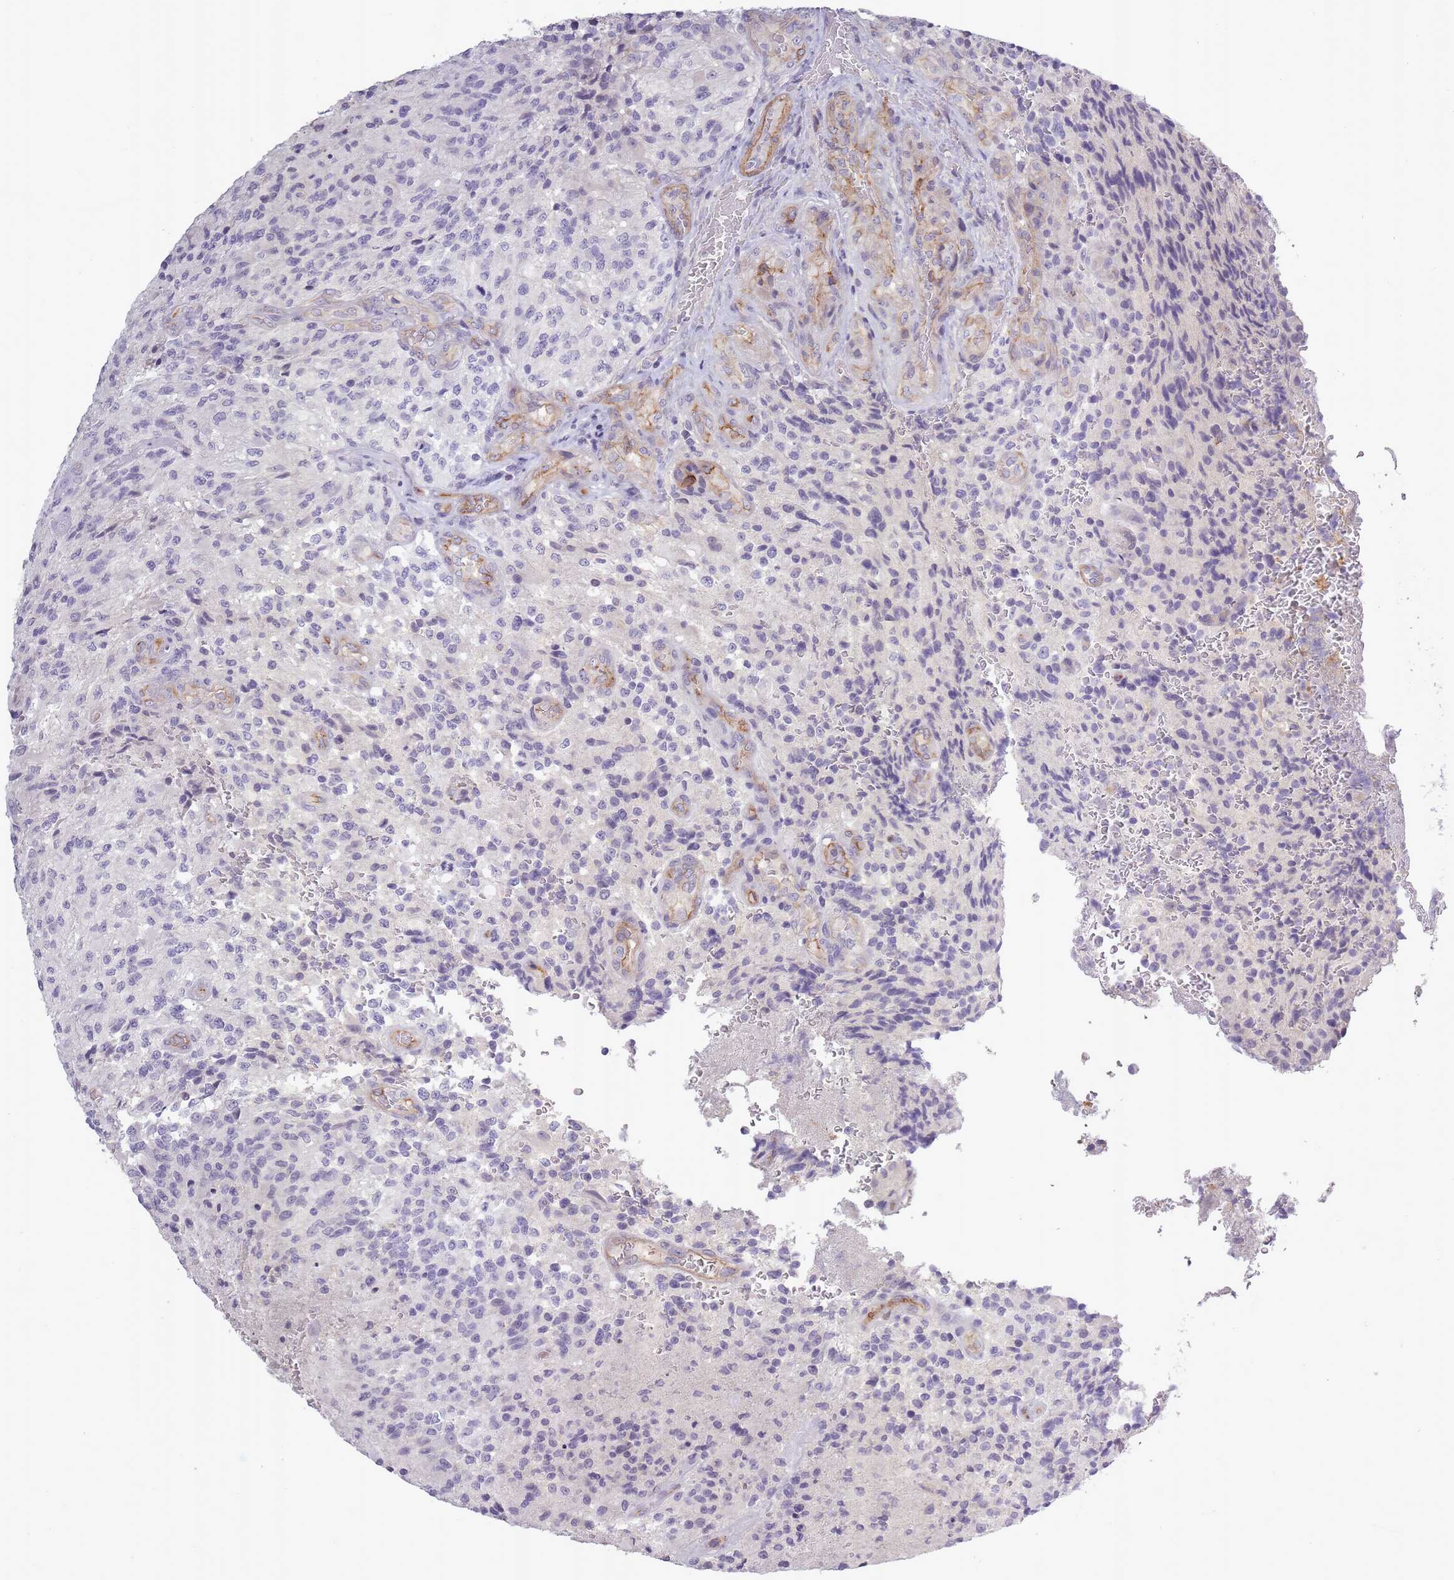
{"staining": {"intensity": "negative", "quantity": "none", "location": "none"}, "tissue": "glioma", "cell_type": "Tumor cells", "image_type": "cancer", "snomed": [{"axis": "morphology", "description": "Normal tissue, NOS"}, {"axis": "morphology", "description": "Glioma, malignant, High grade"}, {"axis": "topography", "description": "Cerebral cortex"}], "caption": "Immunohistochemistry of glioma exhibits no expression in tumor cells.", "gene": "SLC8A2", "patient": {"sex": "male", "age": 56}}